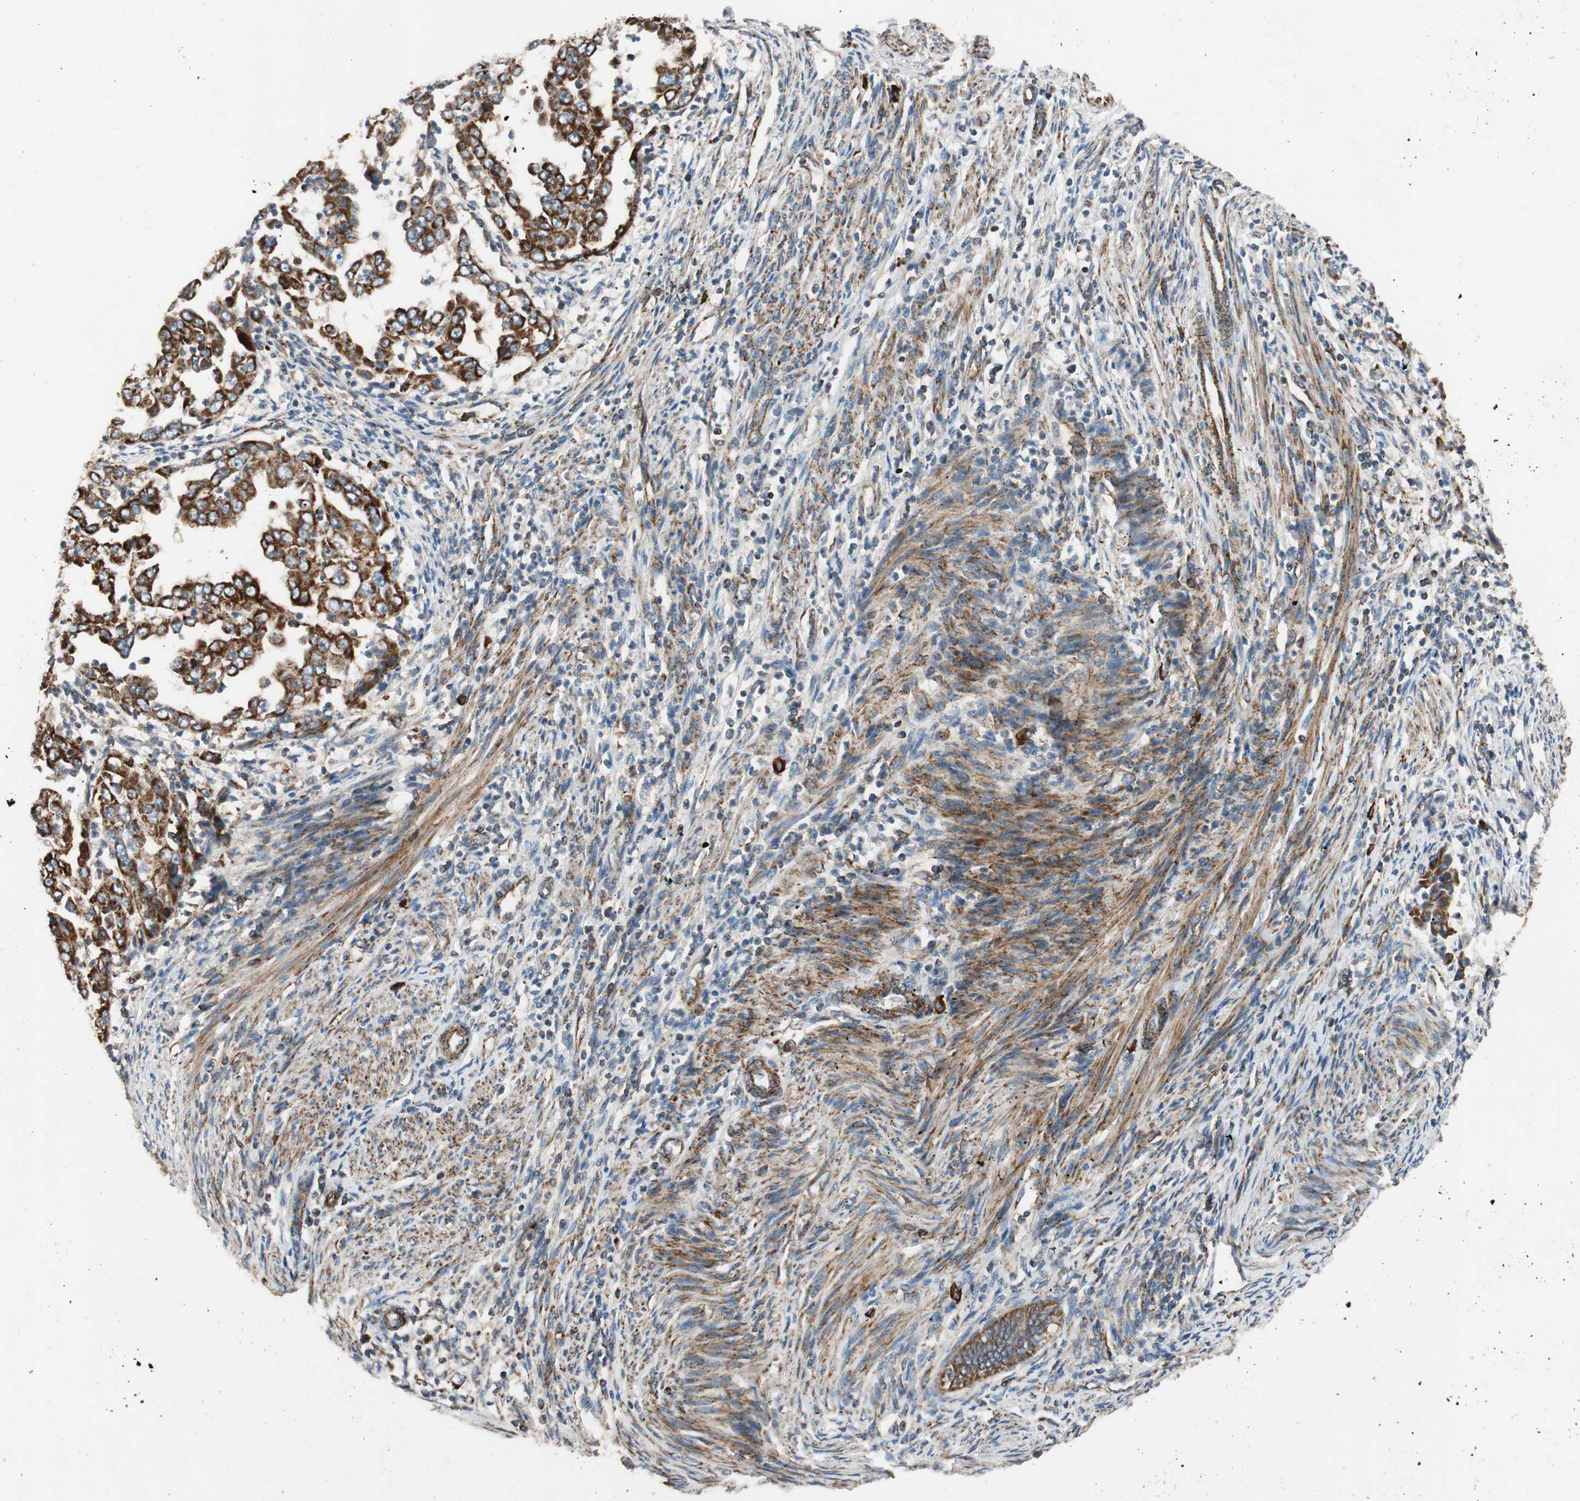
{"staining": {"intensity": "strong", "quantity": ">75%", "location": "cytoplasmic/membranous"}, "tissue": "endometrial cancer", "cell_type": "Tumor cells", "image_type": "cancer", "snomed": [{"axis": "morphology", "description": "Adenocarcinoma, NOS"}, {"axis": "topography", "description": "Endometrium"}], "caption": "This is a histology image of immunohistochemistry staining of endometrial cancer (adenocarcinoma), which shows strong staining in the cytoplasmic/membranous of tumor cells.", "gene": "AKAP1", "patient": {"sex": "female", "age": 85}}